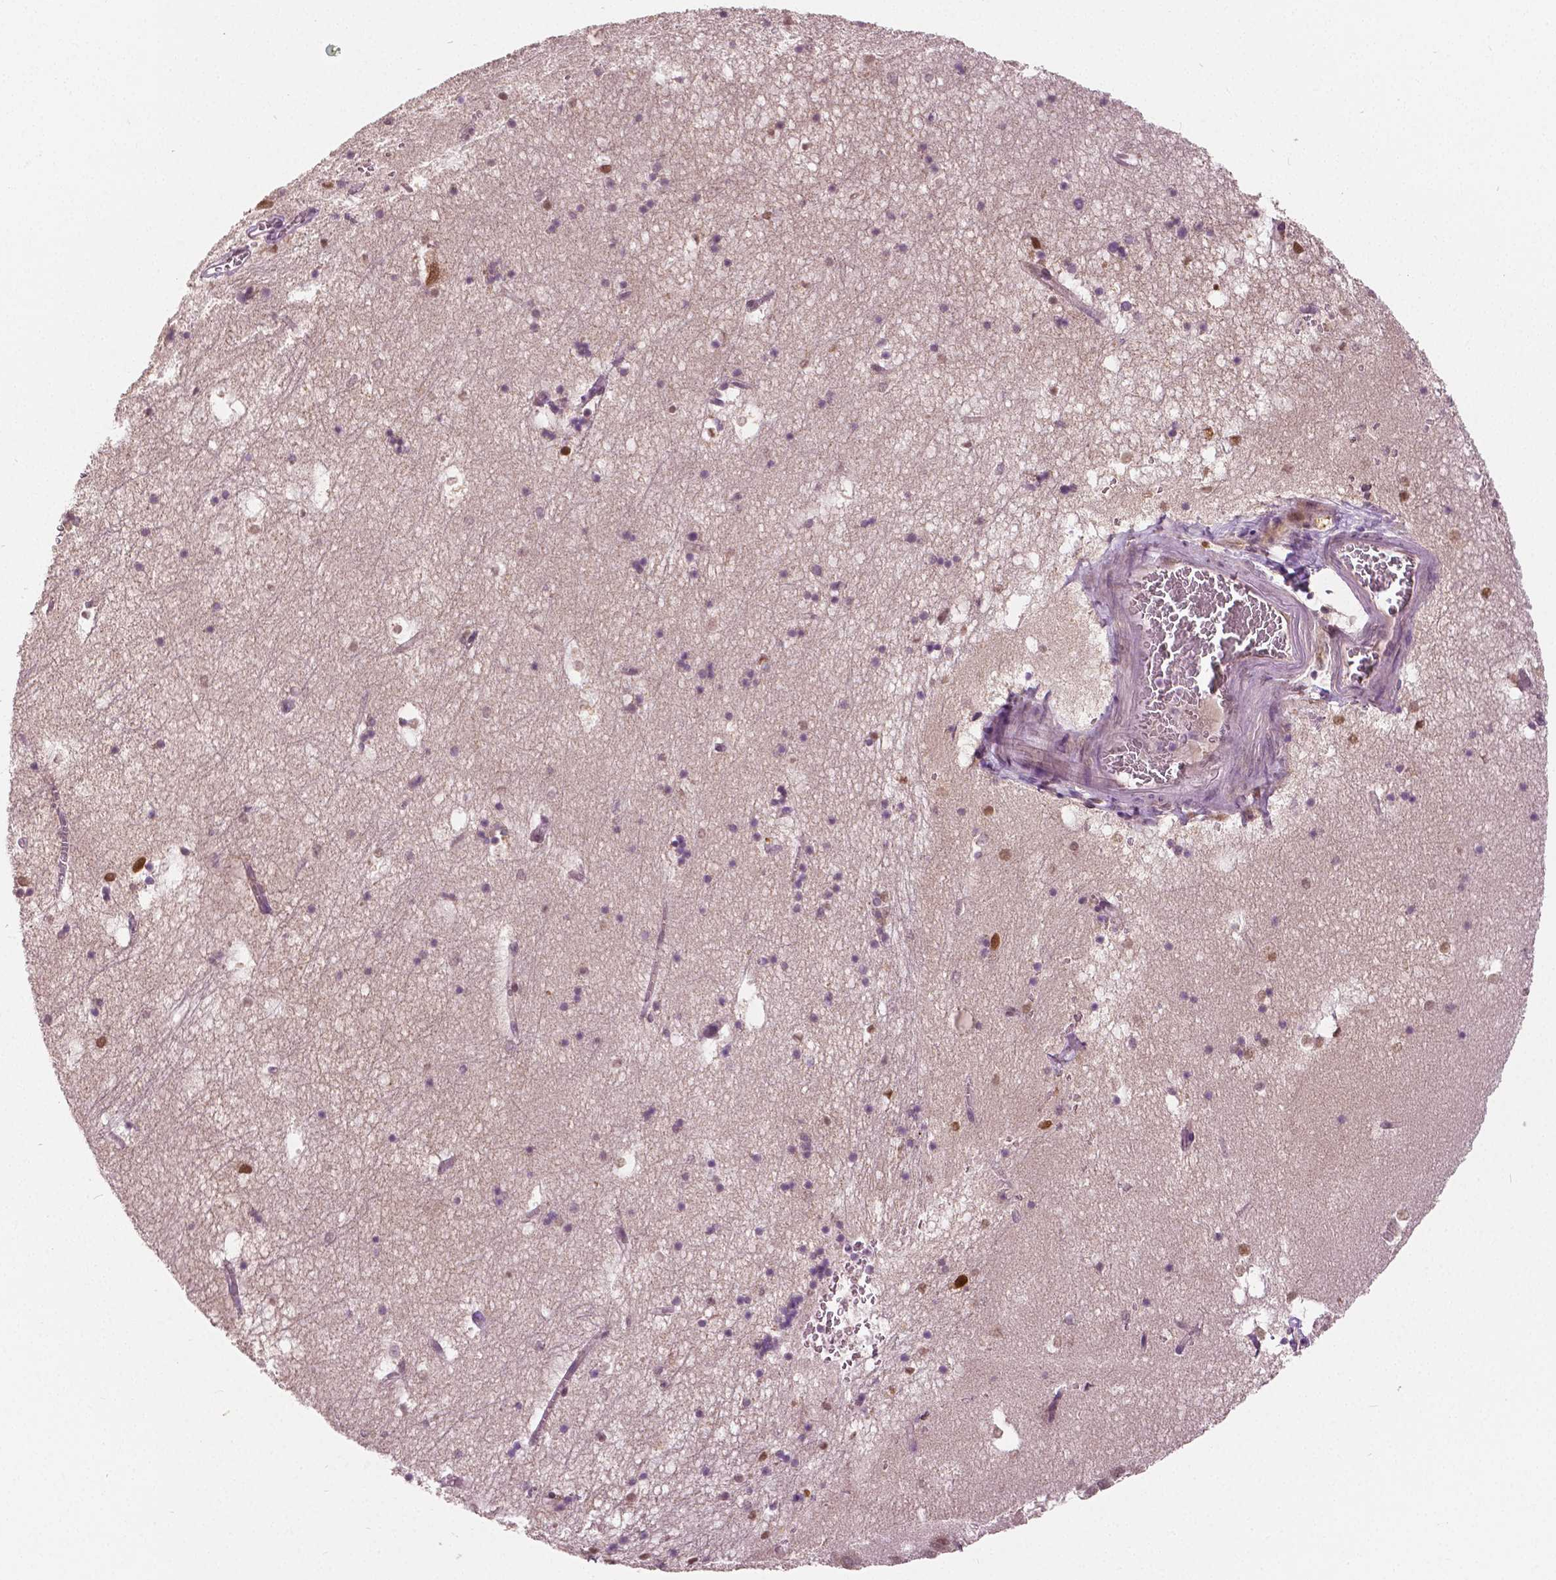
{"staining": {"intensity": "negative", "quantity": "none", "location": "none"}, "tissue": "hippocampus", "cell_type": "Glial cells", "image_type": "normal", "snomed": [{"axis": "morphology", "description": "Normal tissue, NOS"}, {"axis": "topography", "description": "Hippocampus"}], "caption": "IHC of benign hippocampus reveals no positivity in glial cells. (Brightfield microscopy of DAB (3,3'-diaminobenzidine) immunohistochemistry (IHC) at high magnification).", "gene": "HMBOX1", "patient": {"sex": "male", "age": 58}}